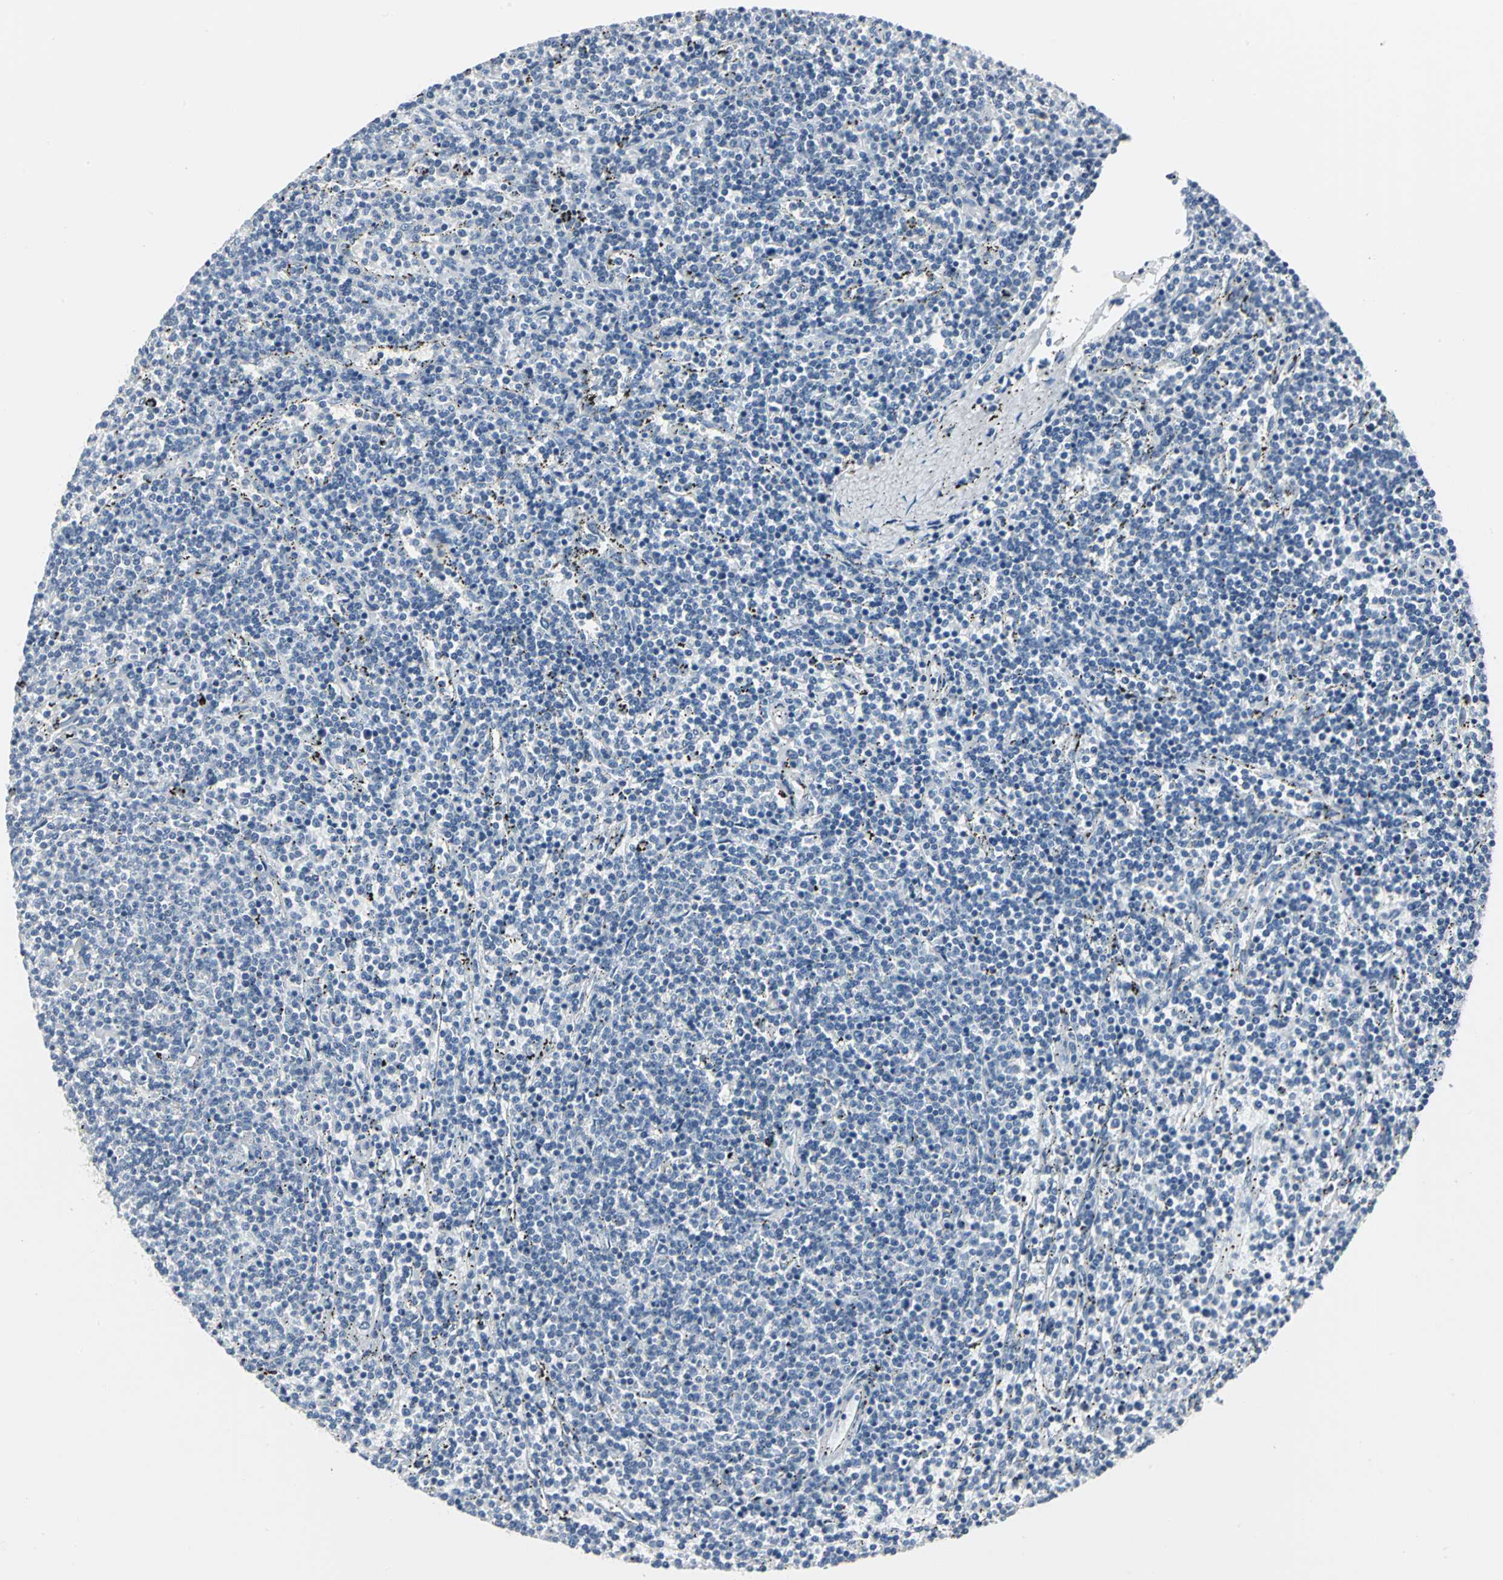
{"staining": {"intensity": "negative", "quantity": "none", "location": "none"}, "tissue": "lymphoma", "cell_type": "Tumor cells", "image_type": "cancer", "snomed": [{"axis": "morphology", "description": "Malignant lymphoma, non-Hodgkin's type, Low grade"}, {"axis": "topography", "description": "Spleen"}], "caption": "Protein analysis of low-grade malignant lymphoma, non-Hodgkin's type displays no significant expression in tumor cells.", "gene": "RIPOR1", "patient": {"sex": "female", "age": 50}}